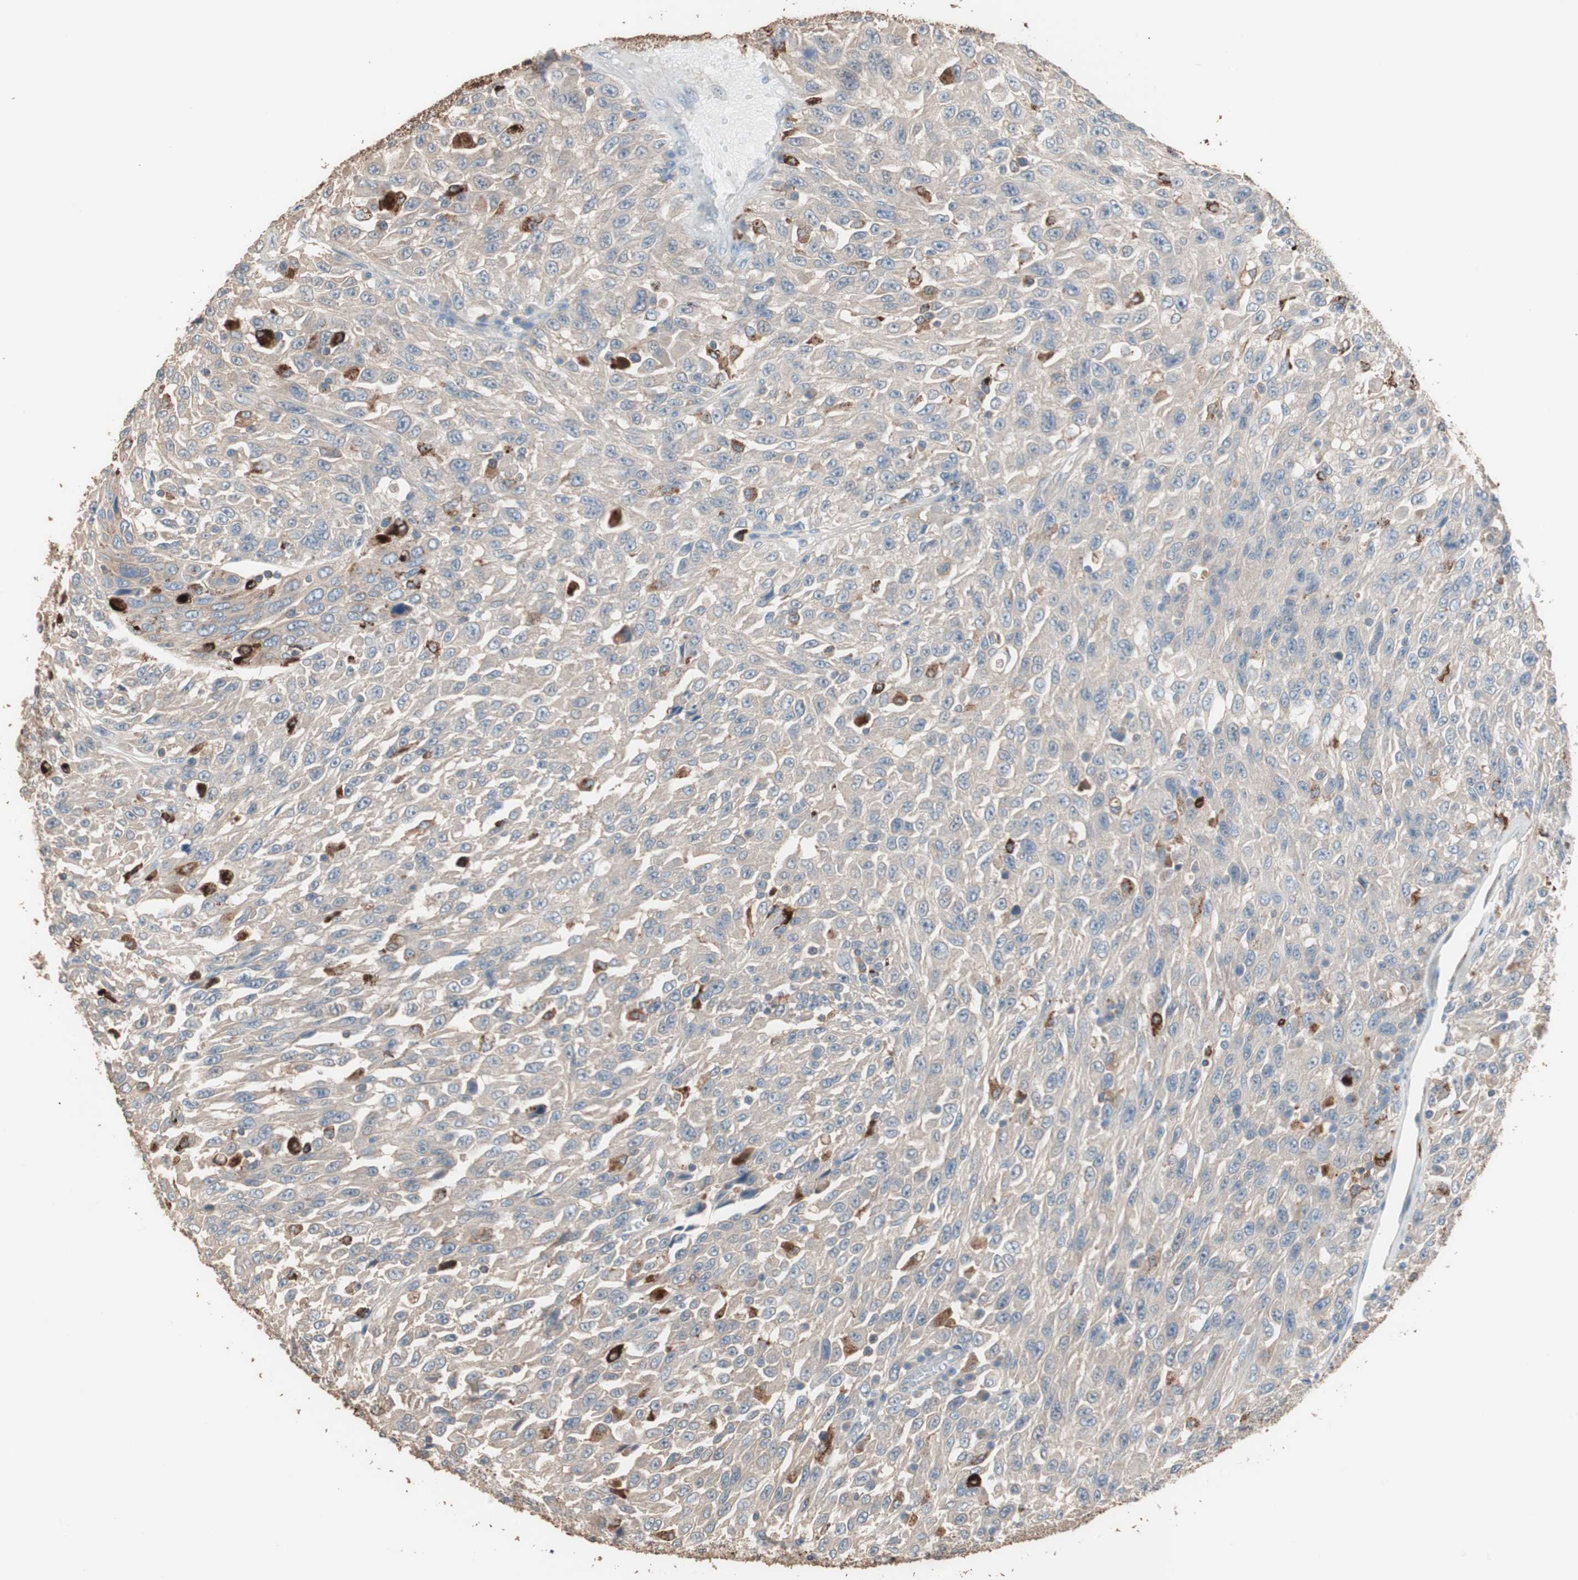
{"staining": {"intensity": "weak", "quantity": ">75%", "location": "cytoplasmic/membranous"}, "tissue": "urothelial cancer", "cell_type": "Tumor cells", "image_type": "cancer", "snomed": [{"axis": "morphology", "description": "Urothelial carcinoma, High grade"}, {"axis": "topography", "description": "Urinary bladder"}], "caption": "High-magnification brightfield microscopy of urothelial cancer stained with DAB (brown) and counterstained with hematoxylin (blue). tumor cells exhibit weak cytoplasmic/membranous positivity is seen in about>75% of cells.", "gene": "CCT3", "patient": {"sex": "male", "age": 66}}